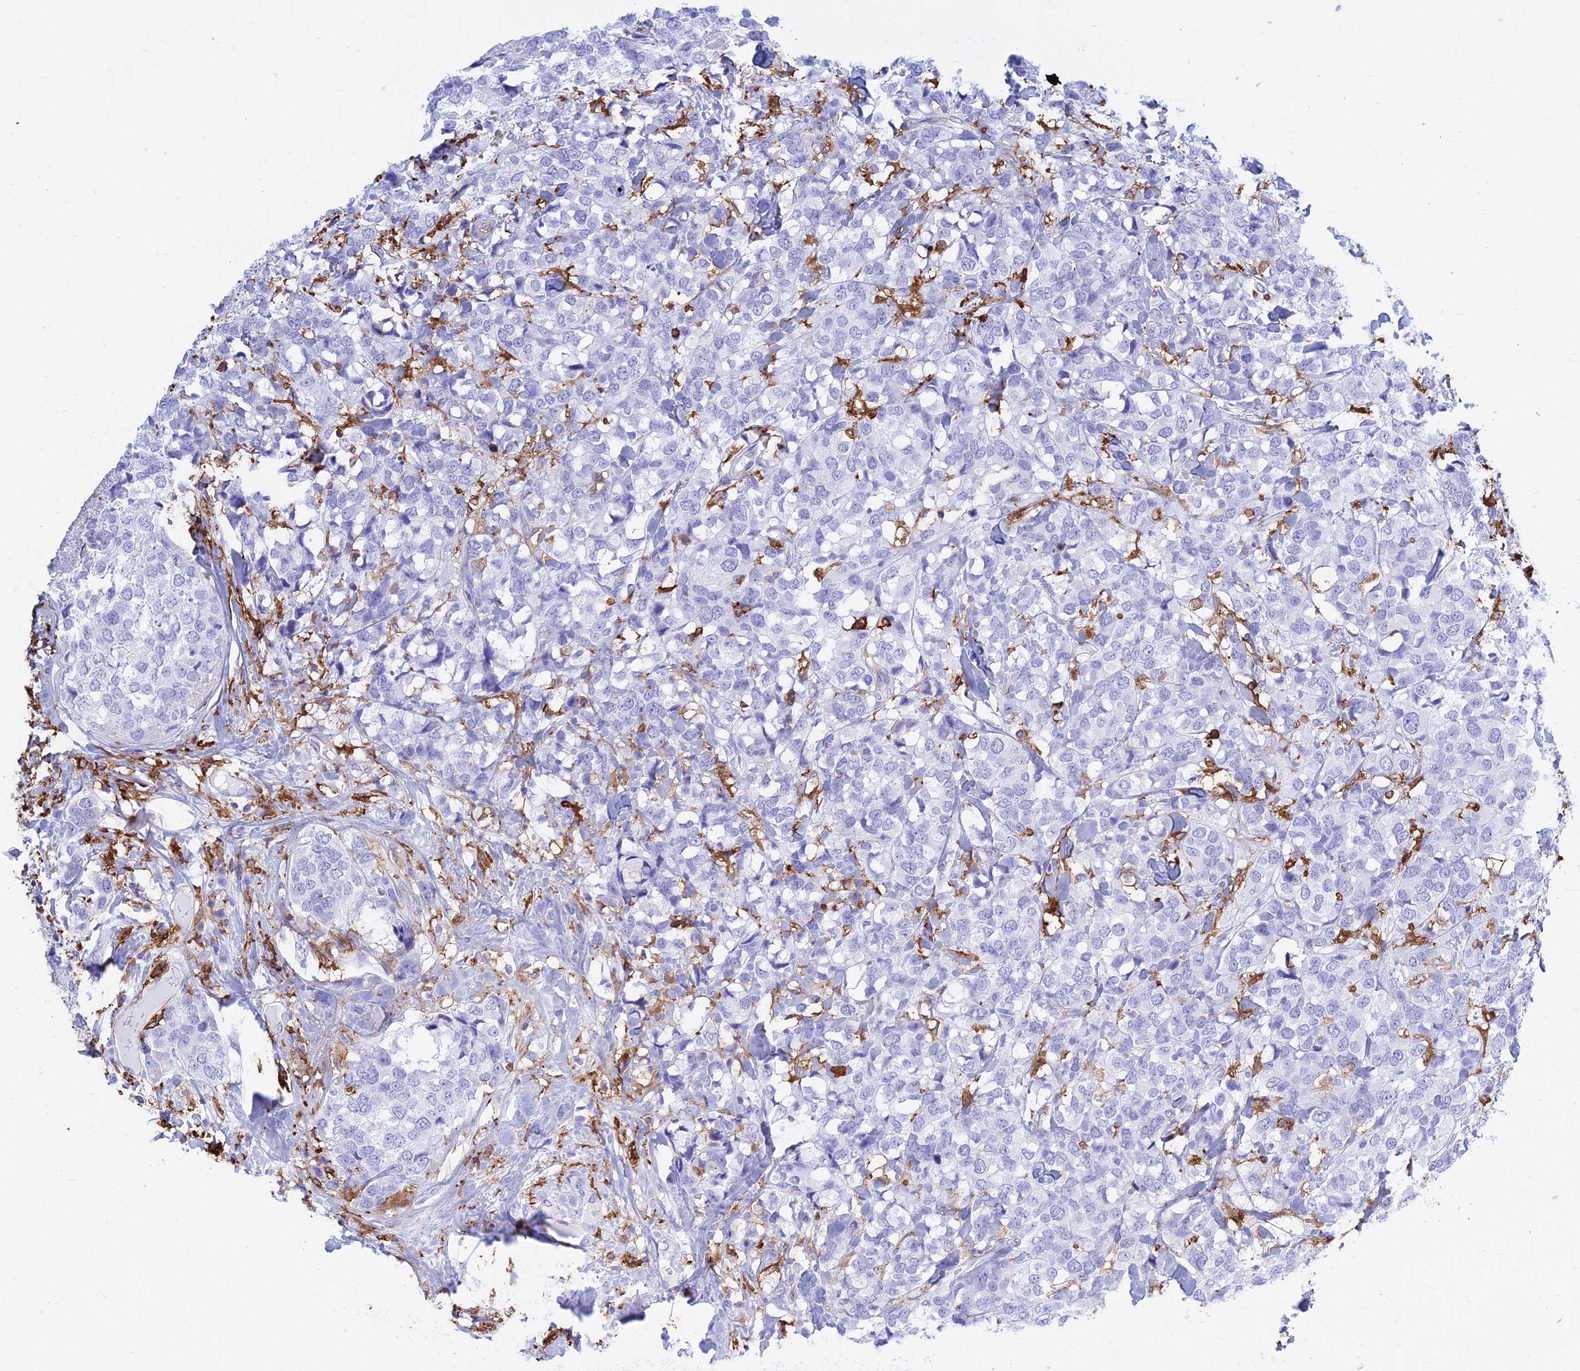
{"staining": {"intensity": "negative", "quantity": "none", "location": "none"}, "tissue": "breast cancer", "cell_type": "Tumor cells", "image_type": "cancer", "snomed": [{"axis": "morphology", "description": "Lobular carcinoma"}, {"axis": "topography", "description": "Breast"}], "caption": "The photomicrograph reveals no significant positivity in tumor cells of breast cancer (lobular carcinoma). (DAB immunohistochemistry with hematoxylin counter stain).", "gene": "HLA-DRB1", "patient": {"sex": "female", "age": 59}}